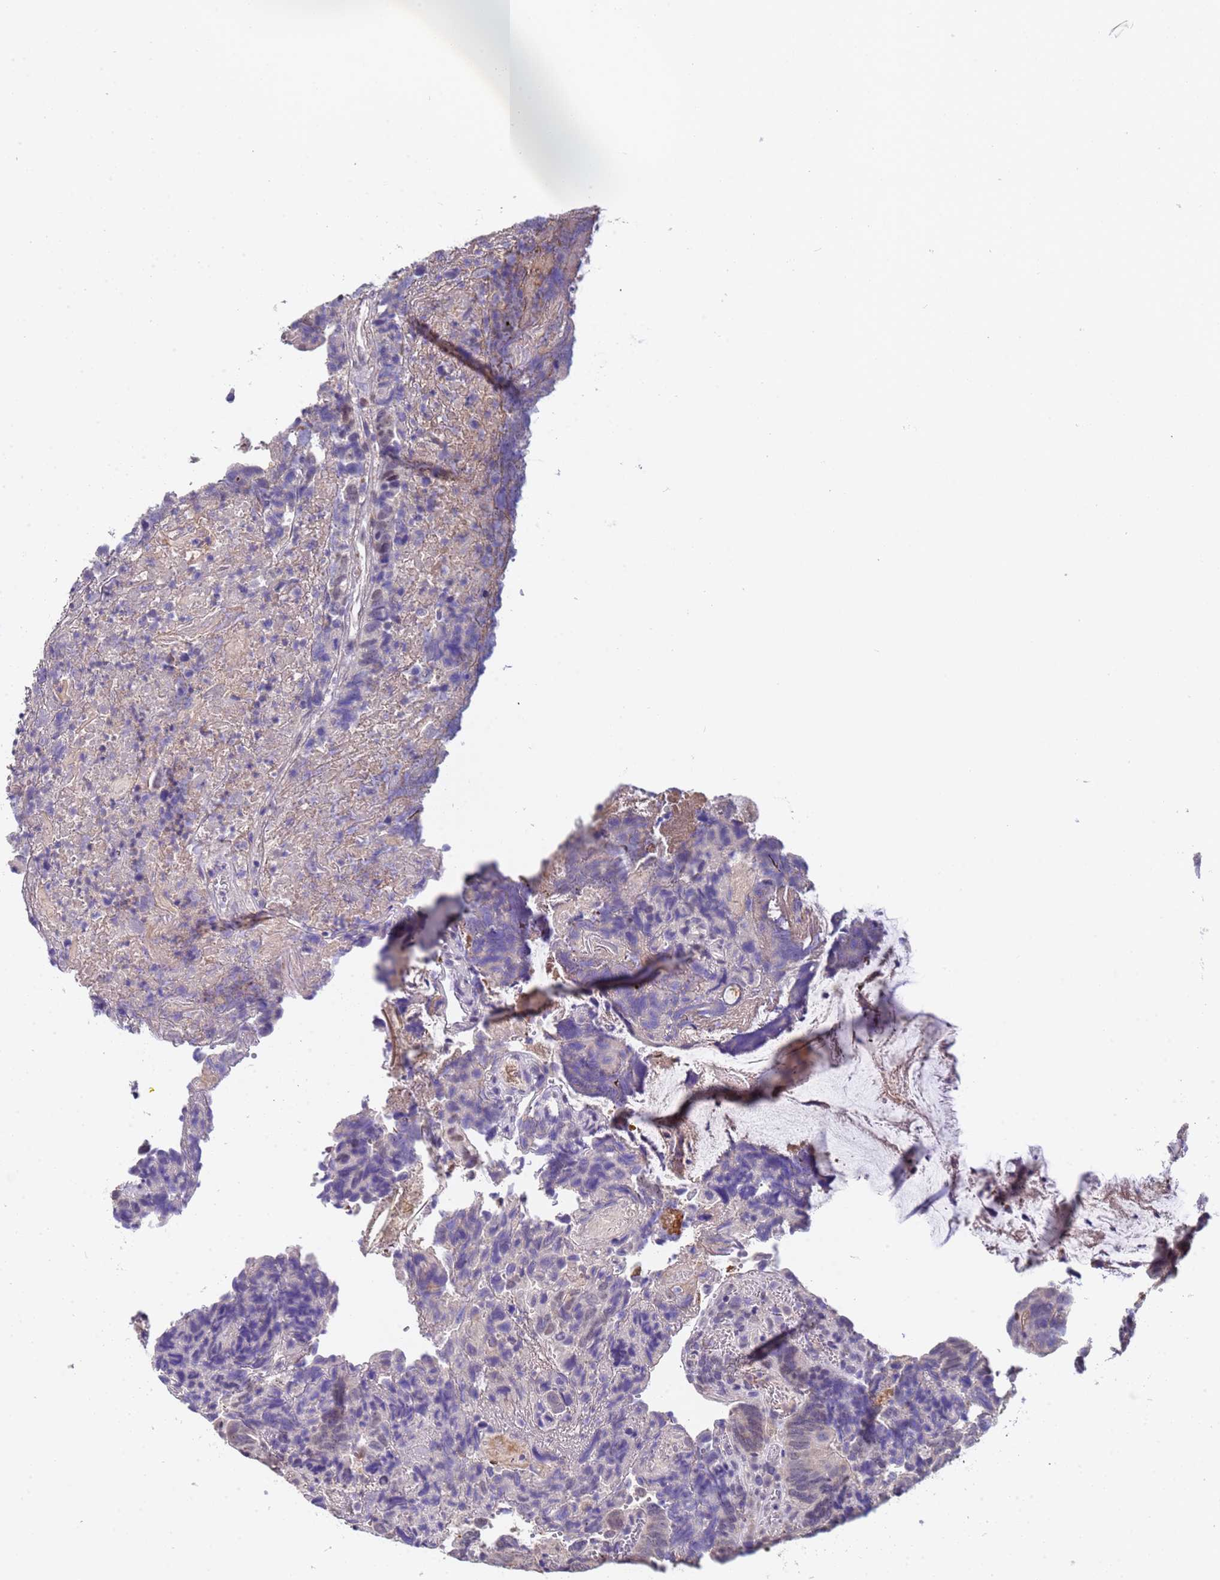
{"staining": {"intensity": "moderate", "quantity": "<25%", "location": "nuclear"}, "tissue": "colorectal cancer", "cell_type": "Tumor cells", "image_type": "cancer", "snomed": [{"axis": "morphology", "description": "Adenocarcinoma, NOS"}, {"axis": "topography", "description": "Colon"}], "caption": "Immunohistochemical staining of colorectal cancer (adenocarcinoma) demonstrates moderate nuclear protein staining in about <25% of tumor cells.", "gene": "ZNF248", "patient": {"sex": "female", "age": 67}}